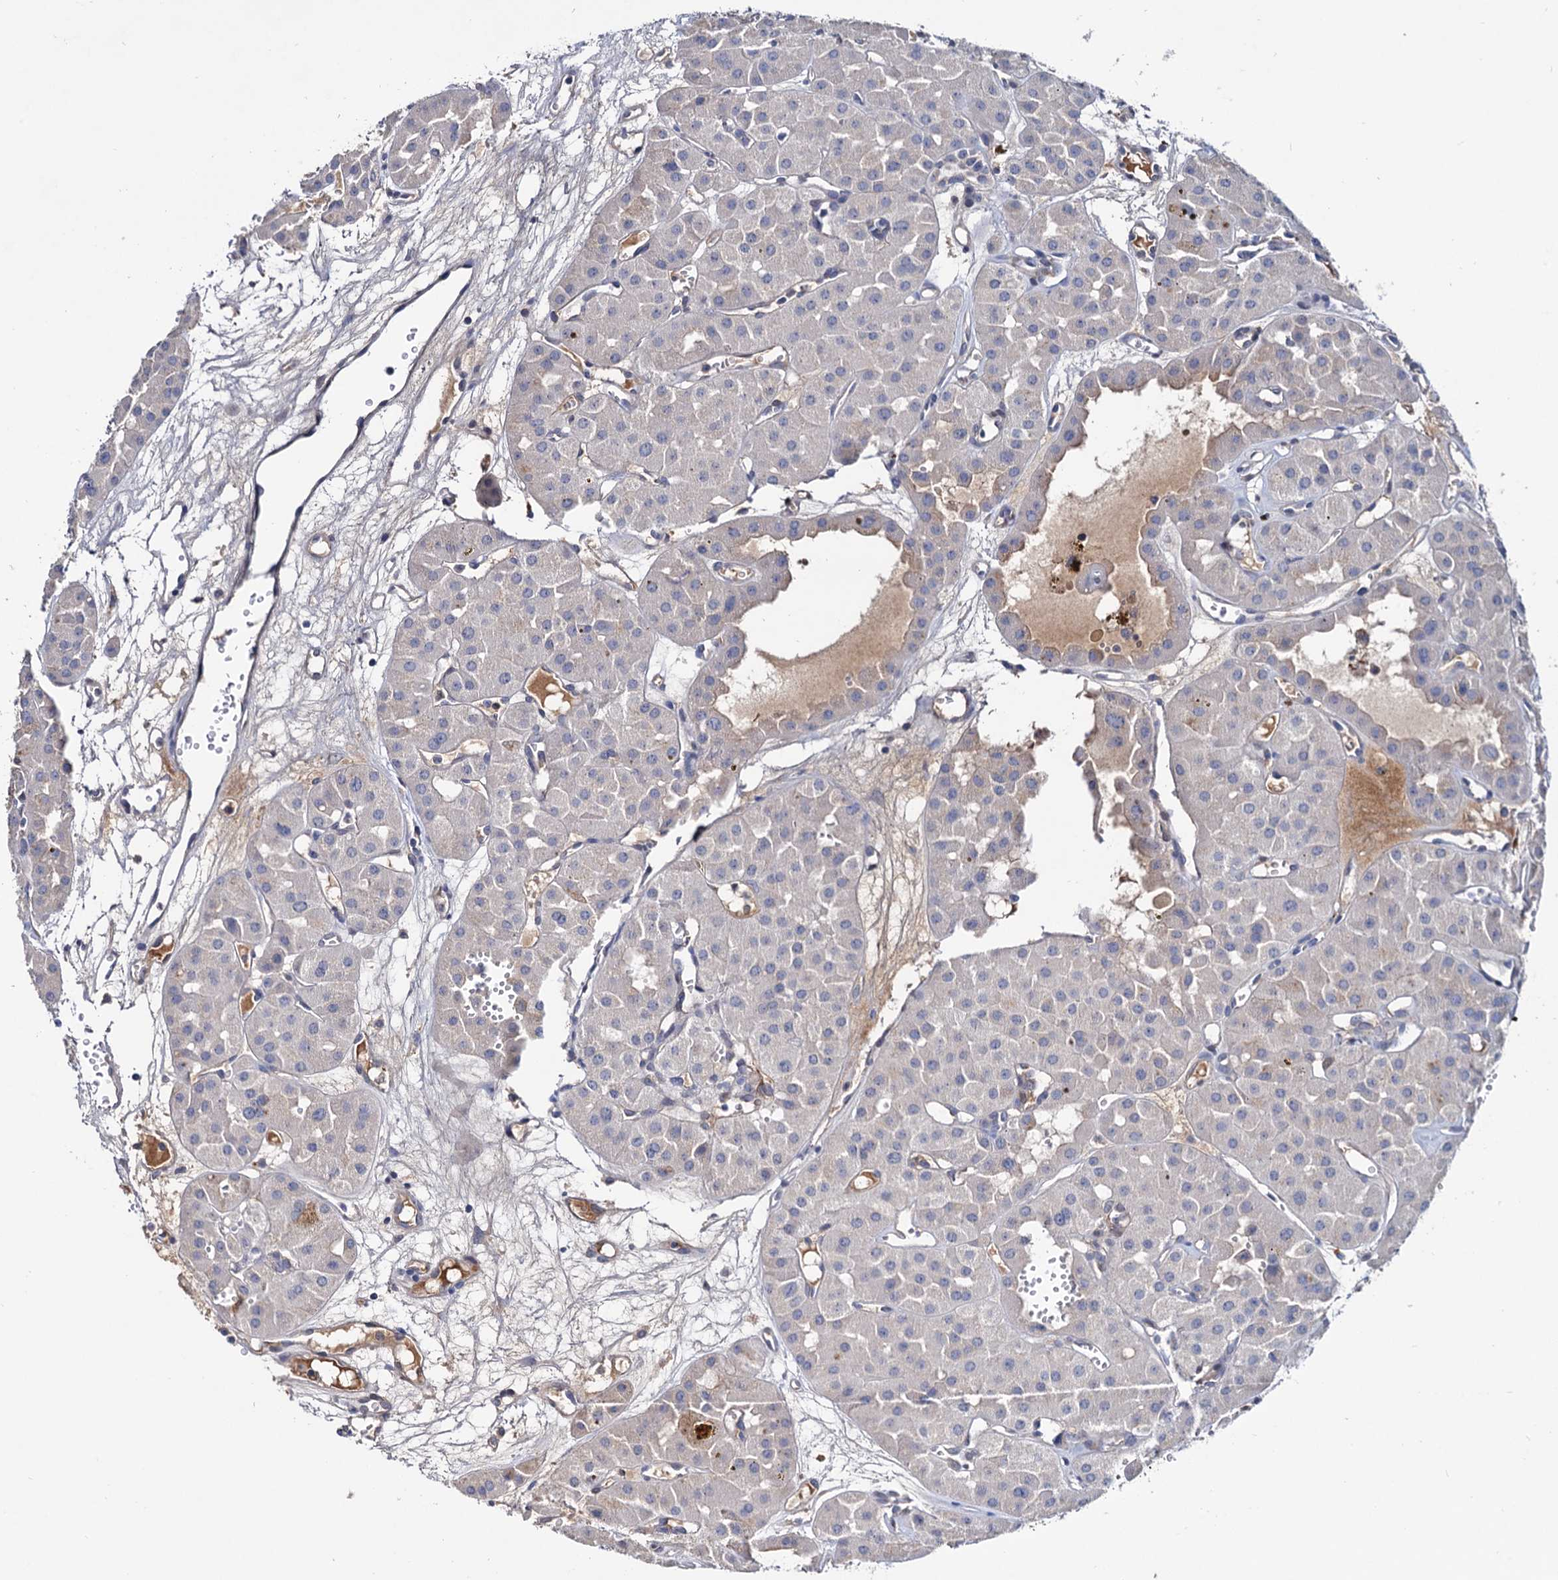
{"staining": {"intensity": "negative", "quantity": "none", "location": "none"}, "tissue": "renal cancer", "cell_type": "Tumor cells", "image_type": "cancer", "snomed": [{"axis": "morphology", "description": "Carcinoma, NOS"}, {"axis": "topography", "description": "Kidney"}], "caption": "An immunohistochemistry (IHC) photomicrograph of renal cancer is shown. There is no staining in tumor cells of renal cancer.", "gene": "NPAS4", "patient": {"sex": "female", "age": 75}}